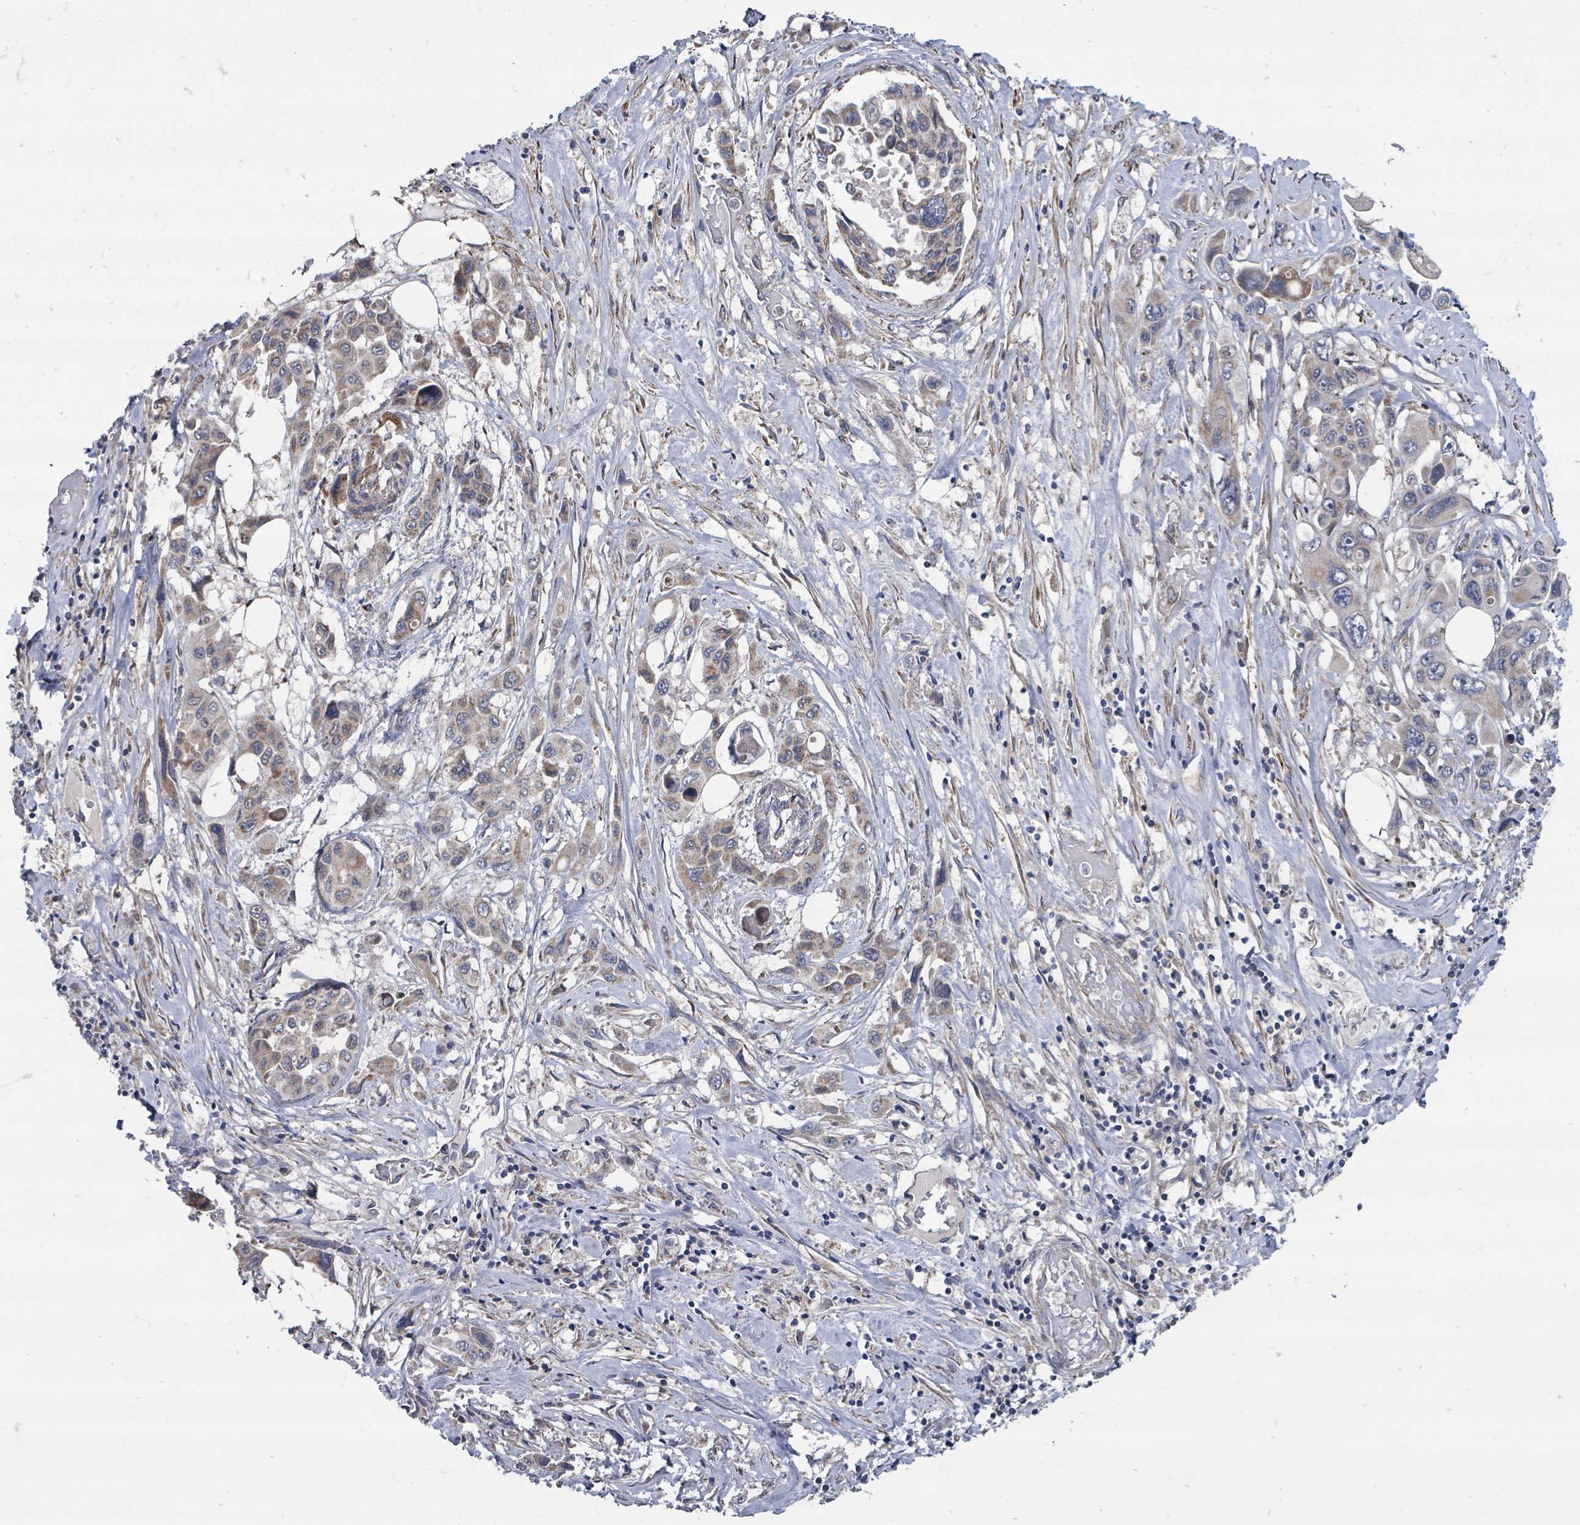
{"staining": {"intensity": "moderate", "quantity": "<25%", "location": "cytoplasmic/membranous"}, "tissue": "pancreatic cancer", "cell_type": "Tumor cells", "image_type": "cancer", "snomed": [{"axis": "morphology", "description": "Adenocarcinoma, NOS"}, {"axis": "topography", "description": "Pancreas"}], "caption": "Moderate cytoplasmic/membranous positivity is appreciated in approximately <25% of tumor cells in adenocarcinoma (pancreatic).", "gene": "MAGOHB", "patient": {"sex": "male", "age": 92}}